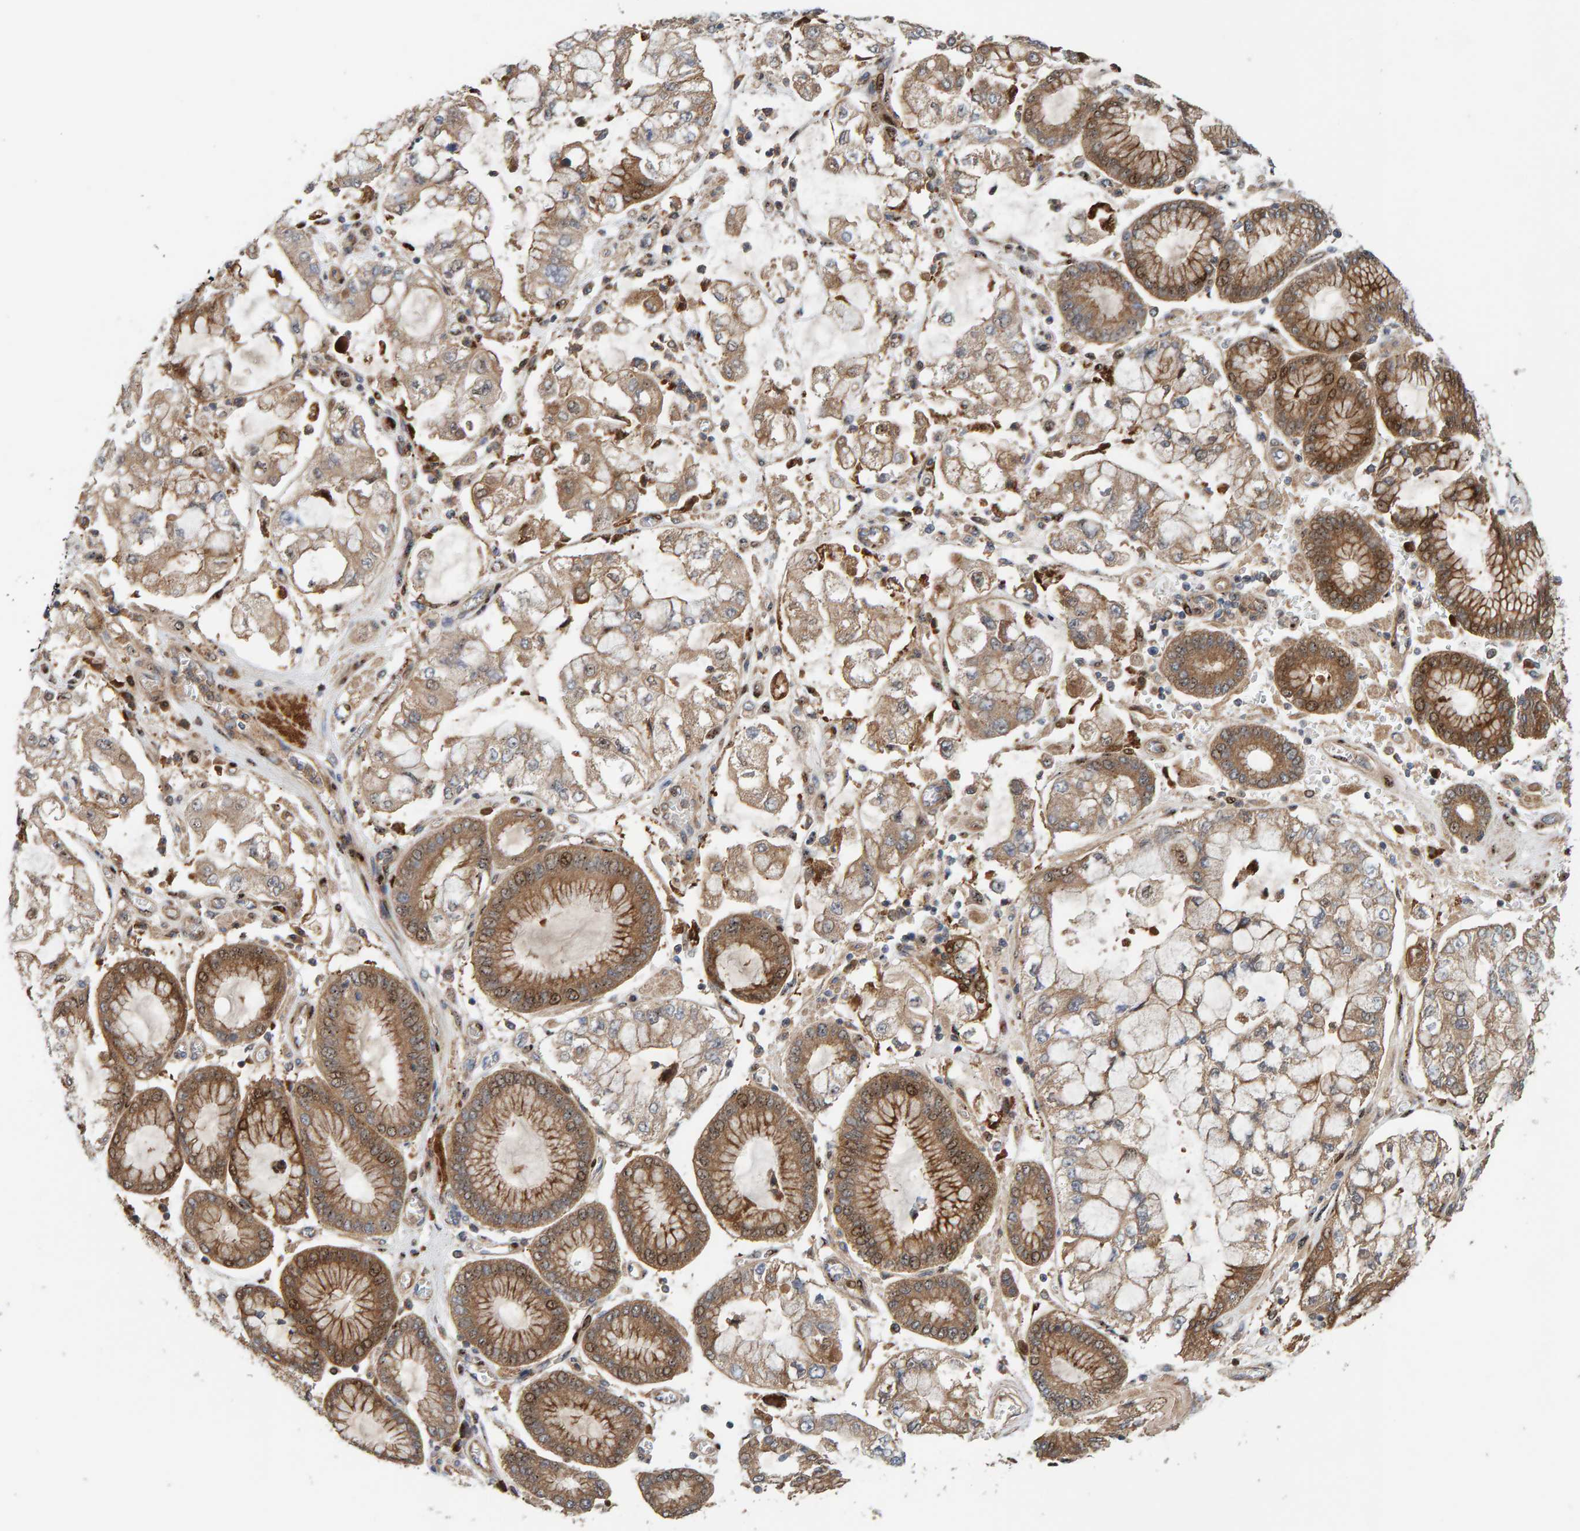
{"staining": {"intensity": "weak", "quantity": ">75%", "location": "cytoplasmic/membranous"}, "tissue": "stomach cancer", "cell_type": "Tumor cells", "image_type": "cancer", "snomed": [{"axis": "morphology", "description": "Adenocarcinoma, NOS"}, {"axis": "topography", "description": "Stomach"}], "caption": "This is an image of immunohistochemistry (IHC) staining of stomach adenocarcinoma, which shows weak expression in the cytoplasmic/membranous of tumor cells.", "gene": "KIAA0753", "patient": {"sex": "male", "age": 76}}